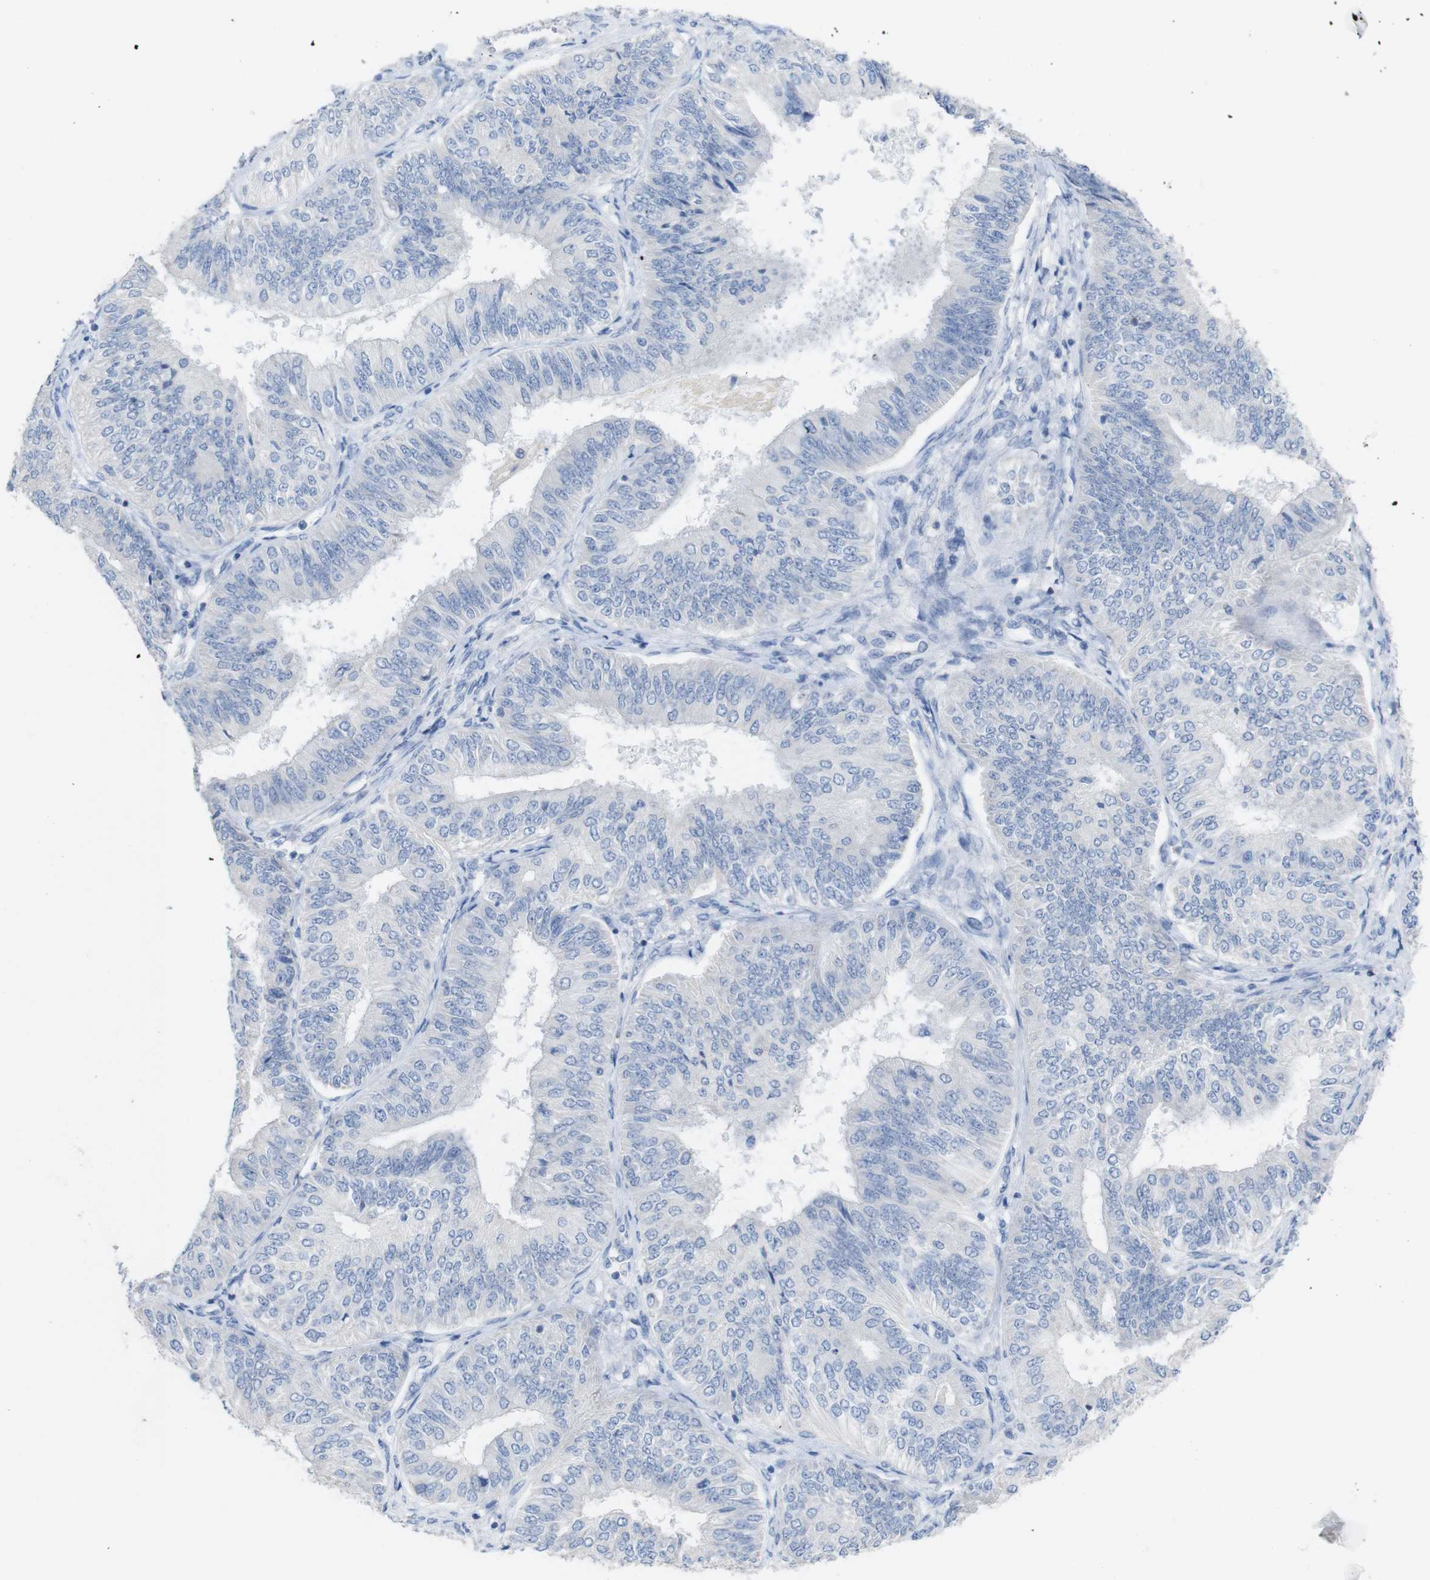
{"staining": {"intensity": "negative", "quantity": "none", "location": "none"}, "tissue": "endometrial cancer", "cell_type": "Tumor cells", "image_type": "cancer", "snomed": [{"axis": "morphology", "description": "Adenocarcinoma, NOS"}, {"axis": "topography", "description": "Endometrium"}], "caption": "An IHC image of endometrial cancer is shown. There is no staining in tumor cells of endometrial cancer.", "gene": "LAG3", "patient": {"sex": "female", "age": 58}}